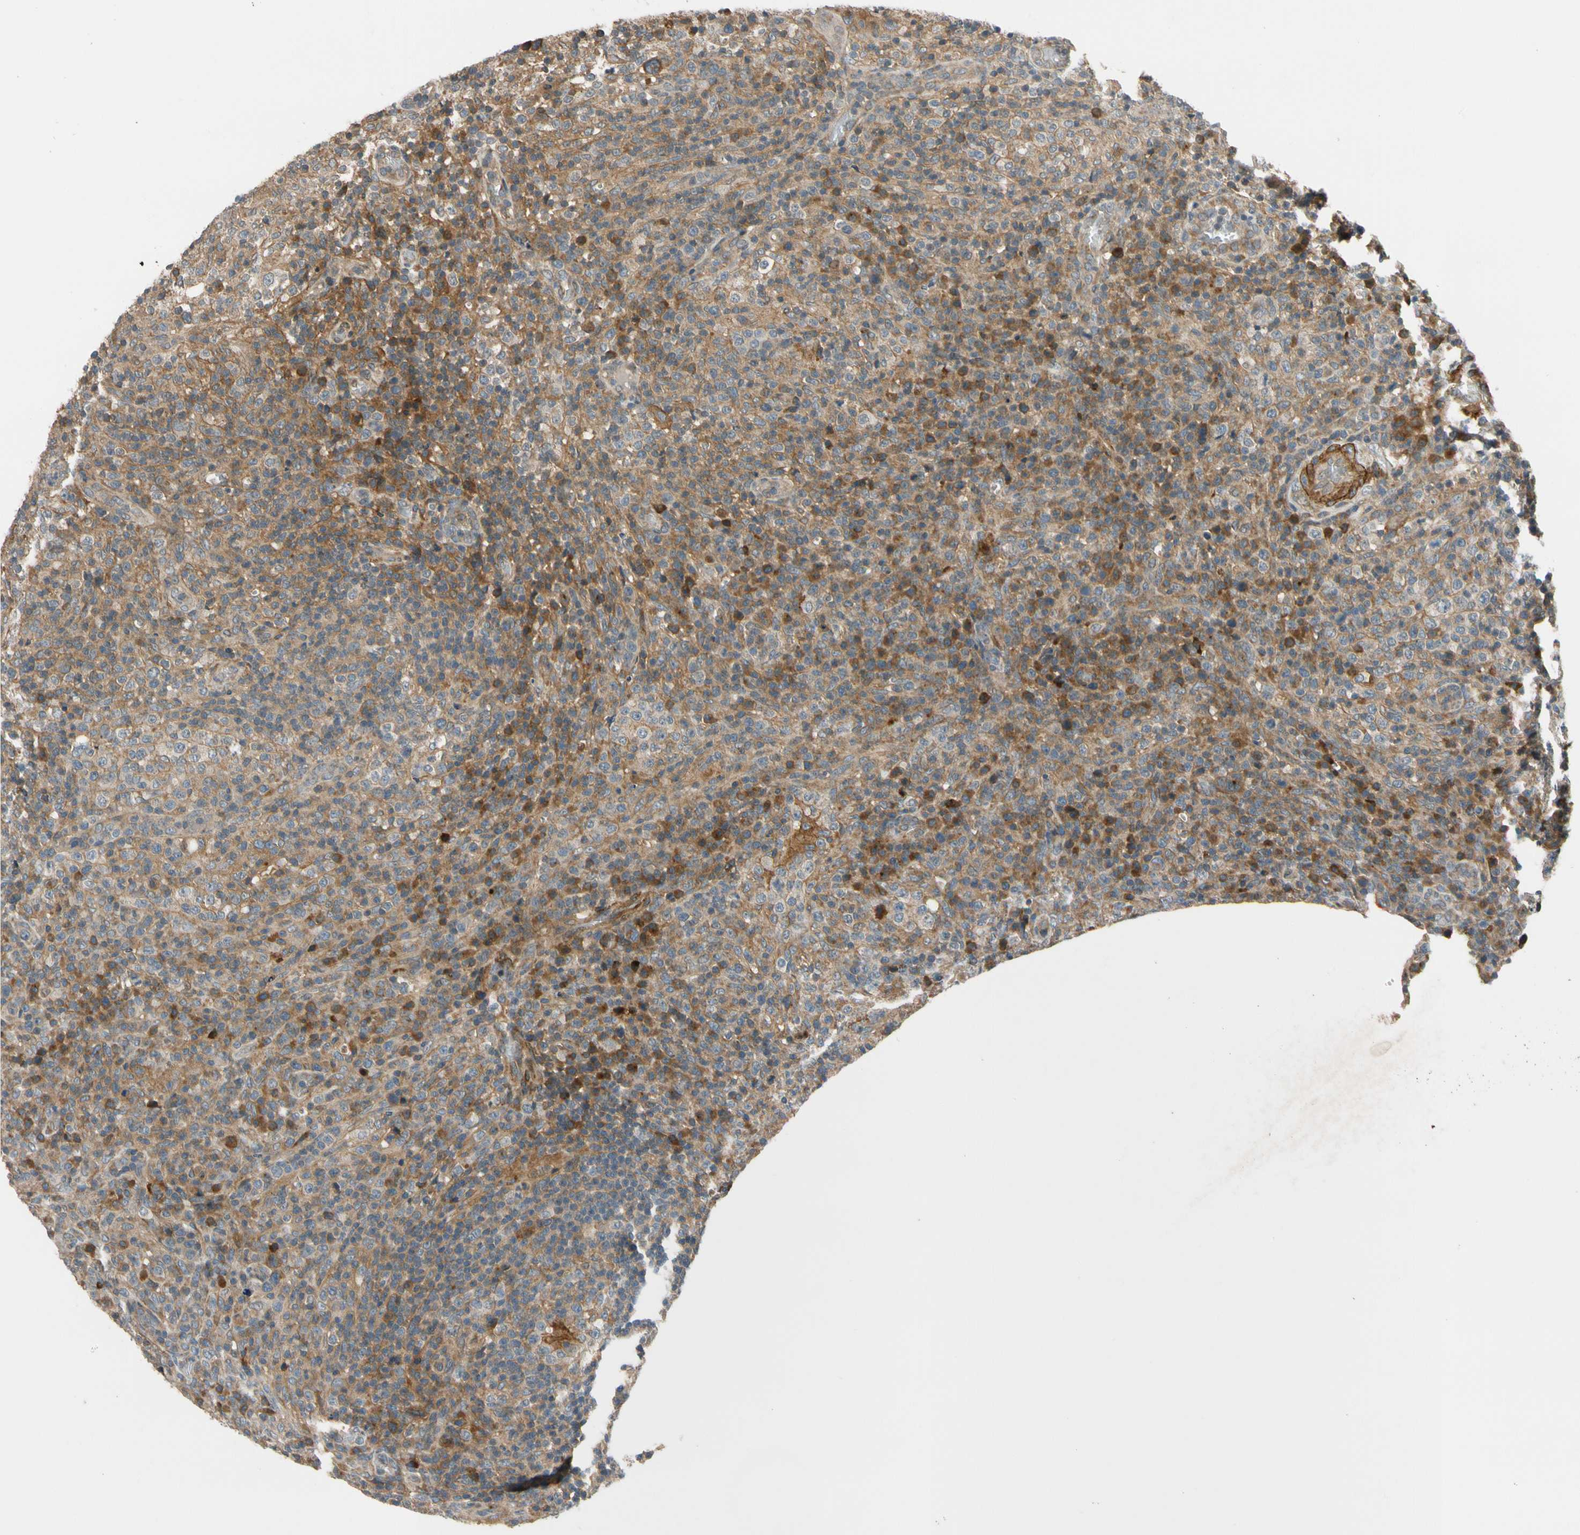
{"staining": {"intensity": "moderate", "quantity": ">75%", "location": "cytoplasmic/membranous"}, "tissue": "lymphoma", "cell_type": "Tumor cells", "image_type": "cancer", "snomed": [{"axis": "morphology", "description": "Malignant lymphoma, non-Hodgkin's type, High grade"}, {"axis": "topography", "description": "Lymph node"}], "caption": "A micrograph of human malignant lymphoma, non-Hodgkin's type (high-grade) stained for a protein demonstrates moderate cytoplasmic/membranous brown staining in tumor cells. The protein of interest is shown in brown color, while the nuclei are stained blue.", "gene": "MST1R", "patient": {"sex": "female", "age": 76}}